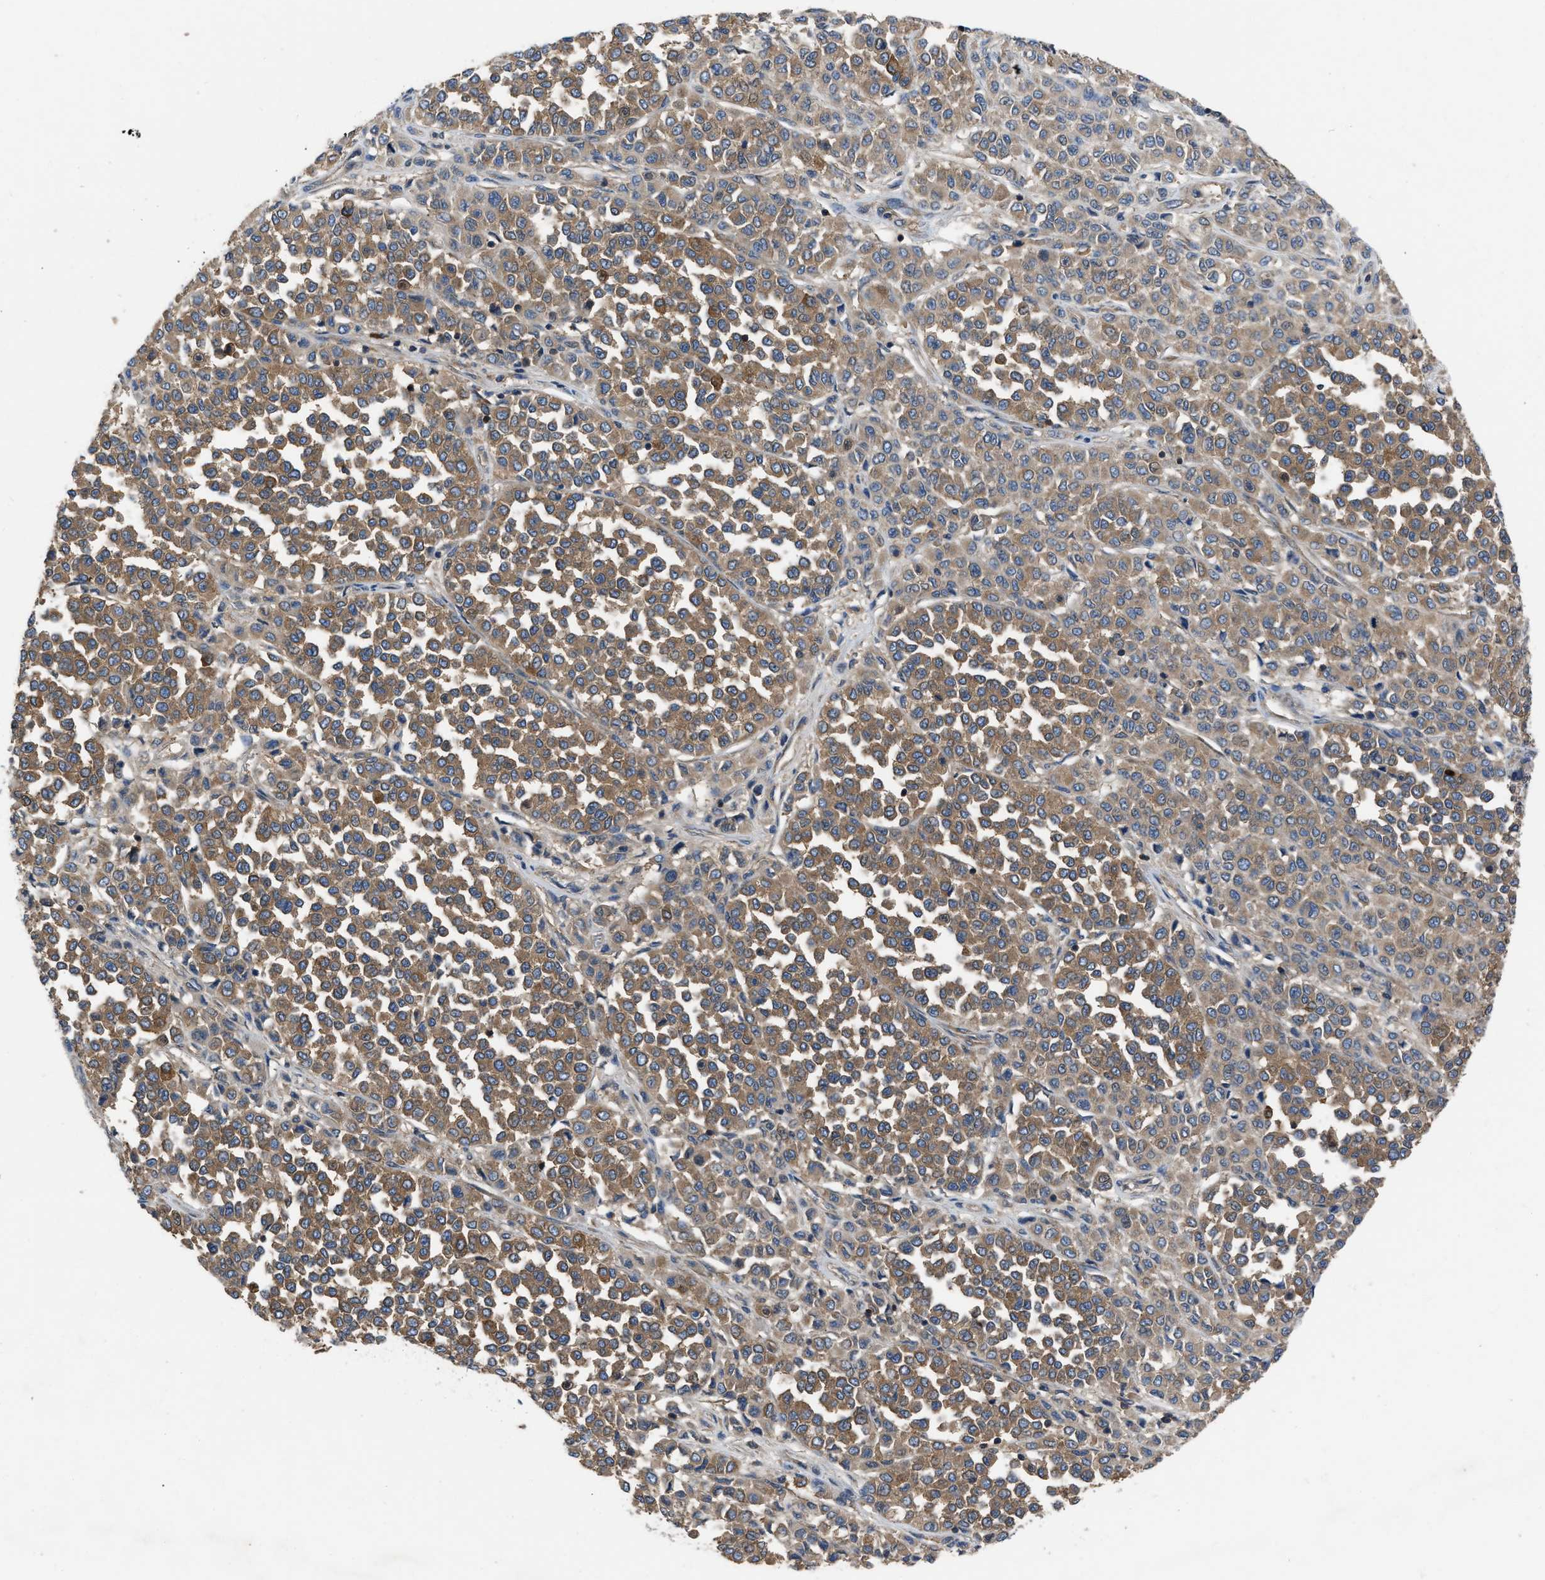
{"staining": {"intensity": "moderate", "quantity": ">75%", "location": "cytoplasmic/membranous"}, "tissue": "melanoma", "cell_type": "Tumor cells", "image_type": "cancer", "snomed": [{"axis": "morphology", "description": "Malignant melanoma, Metastatic site"}, {"axis": "topography", "description": "Pancreas"}], "caption": "Protein expression analysis of human malignant melanoma (metastatic site) reveals moderate cytoplasmic/membranous staining in about >75% of tumor cells. The protein of interest is stained brown, and the nuclei are stained in blue (DAB (3,3'-diaminobenzidine) IHC with brightfield microscopy, high magnification).", "gene": "YARS1", "patient": {"sex": "female", "age": 30}}